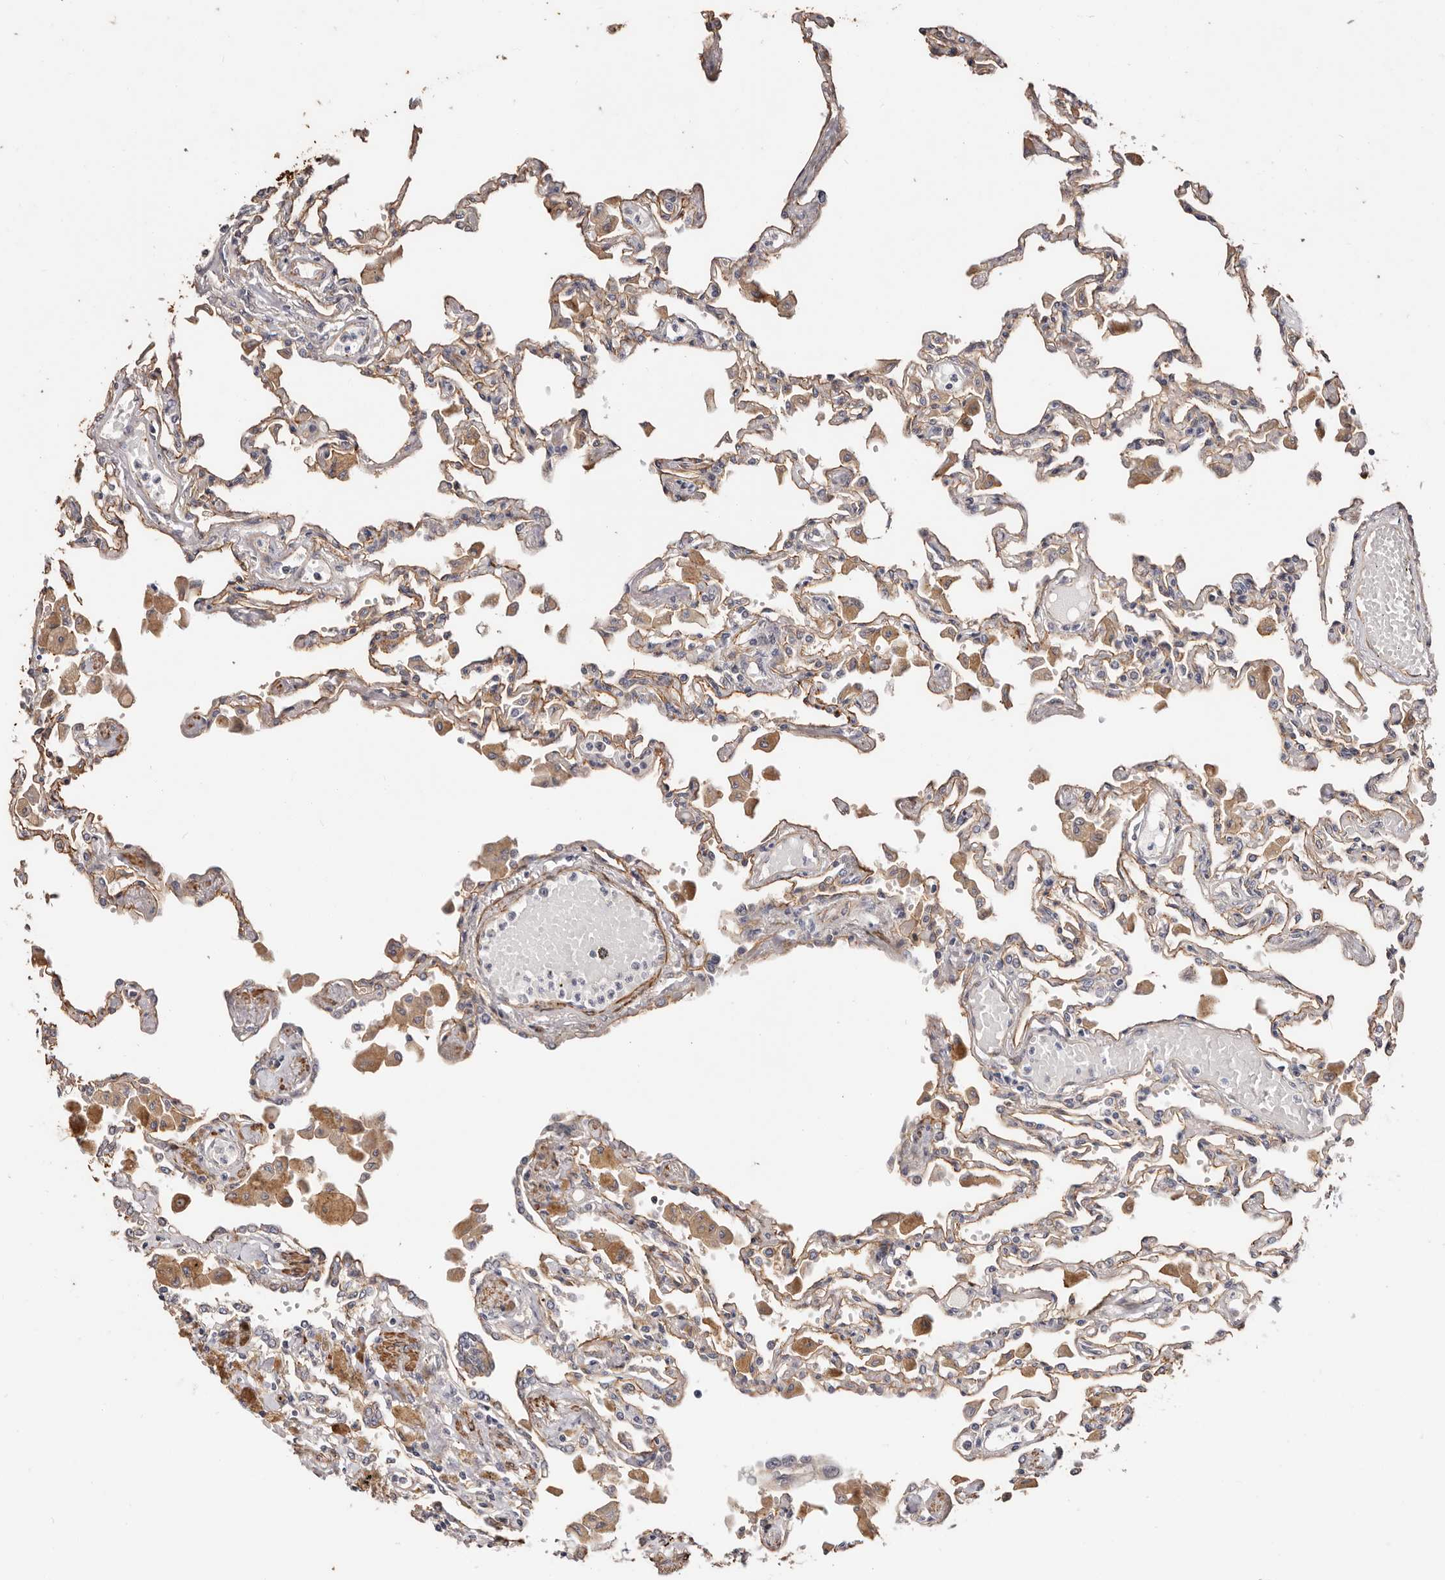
{"staining": {"intensity": "moderate", "quantity": ">75%", "location": "cytoplasmic/membranous"}, "tissue": "lung", "cell_type": "Alveolar cells", "image_type": "normal", "snomed": [{"axis": "morphology", "description": "Normal tissue, NOS"}, {"axis": "topography", "description": "Bronchus"}, {"axis": "topography", "description": "Lung"}], "caption": "Immunohistochemical staining of unremarkable human lung reveals medium levels of moderate cytoplasmic/membranous staining in about >75% of alveolar cells.", "gene": "TRIP13", "patient": {"sex": "female", "age": 49}}